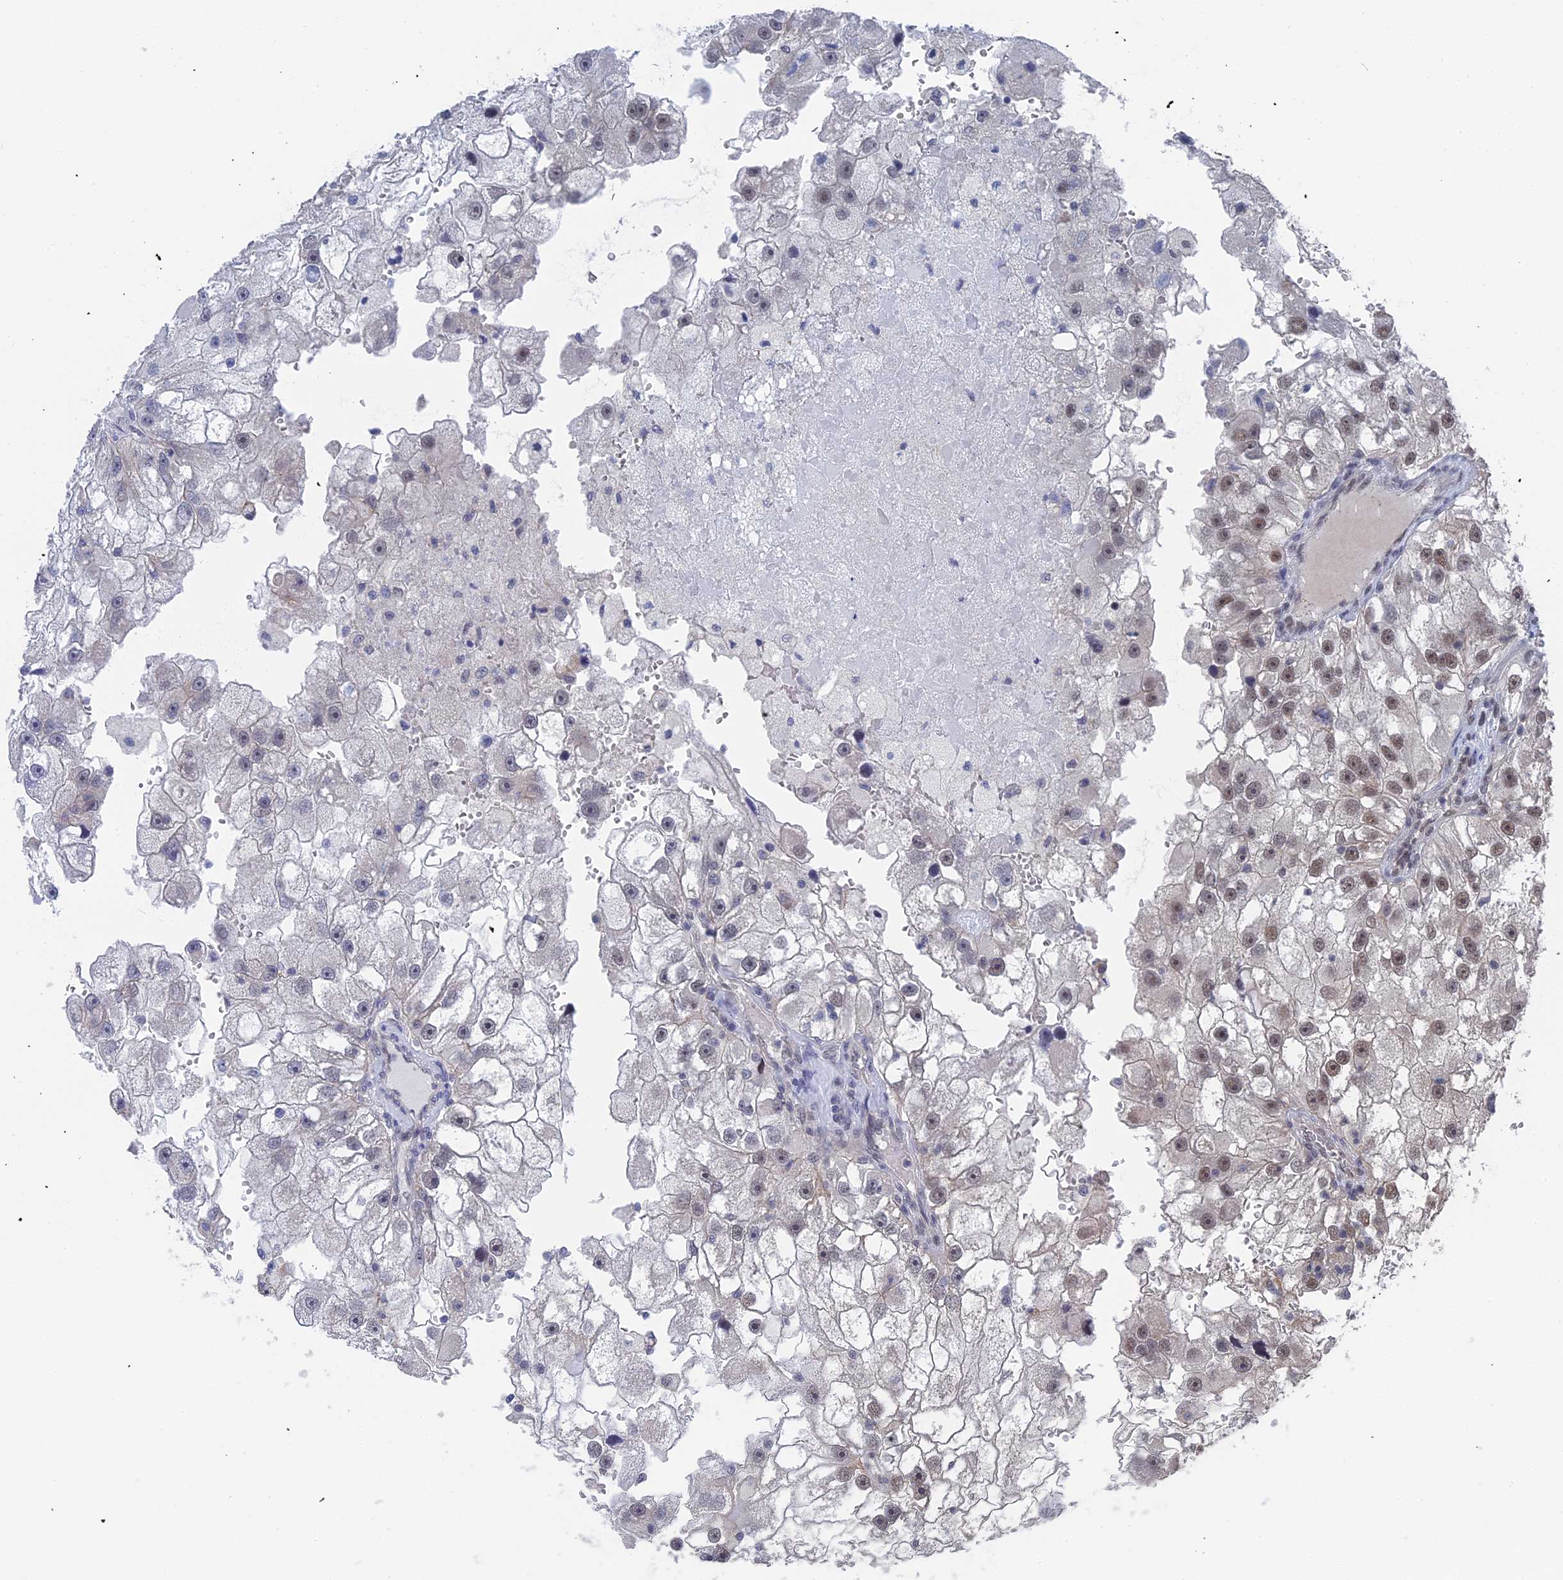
{"staining": {"intensity": "moderate", "quantity": "25%-75%", "location": "nuclear"}, "tissue": "renal cancer", "cell_type": "Tumor cells", "image_type": "cancer", "snomed": [{"axis": "morphology", "description": "Adenocarcinoma, NOS"}, {"axis": "topography", "description": "Kidney"}], "caption": "Protein staining reveals moderate nuclear staining in approximately 25%-75% of tumor cells in renal adenocarcinoma.", "gene": "TSSC4", "patient": {"sex": "male", "age": 63}}